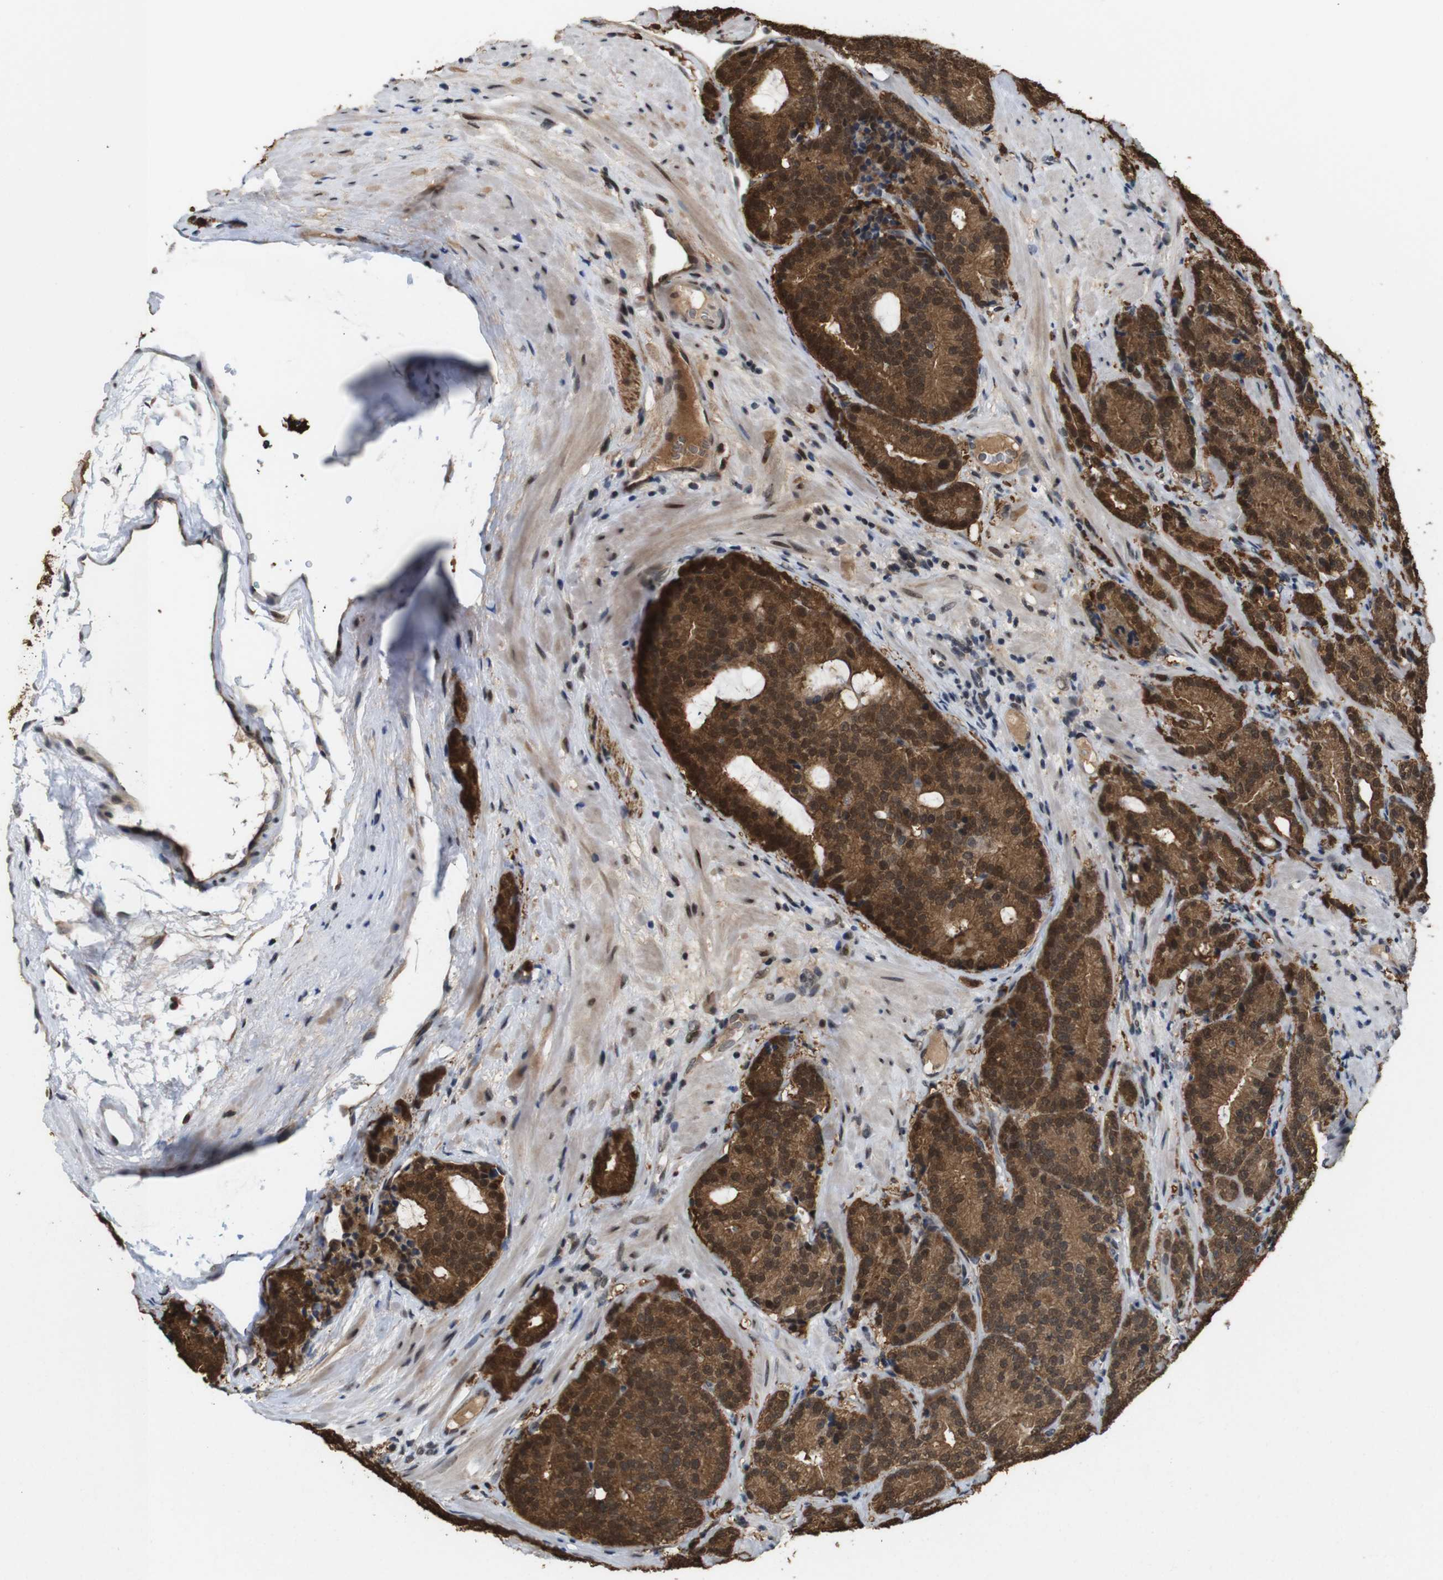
{"staining": {"intensity": "strong", "quantity": ">75%", "location": "cytoplasmic/membranous,nuclear"}, "tissue": "prostate cancer", "cell_type": "Tumor cells", "image_type": "cancer", "snomed": [{"axis": "morphology", "description": "Adenocarcinoma, High grade"}, {"axis": "topography", "description": "Prostate"}], "caption": "Prostate adenocarcinoma (high-grade) stained for a protein reveals strong cytoplasmic/membranous and nuclear positivity in tumor cells.", "gene": "PNMA8A", "patient": {"sex": "male", "age": 61}}